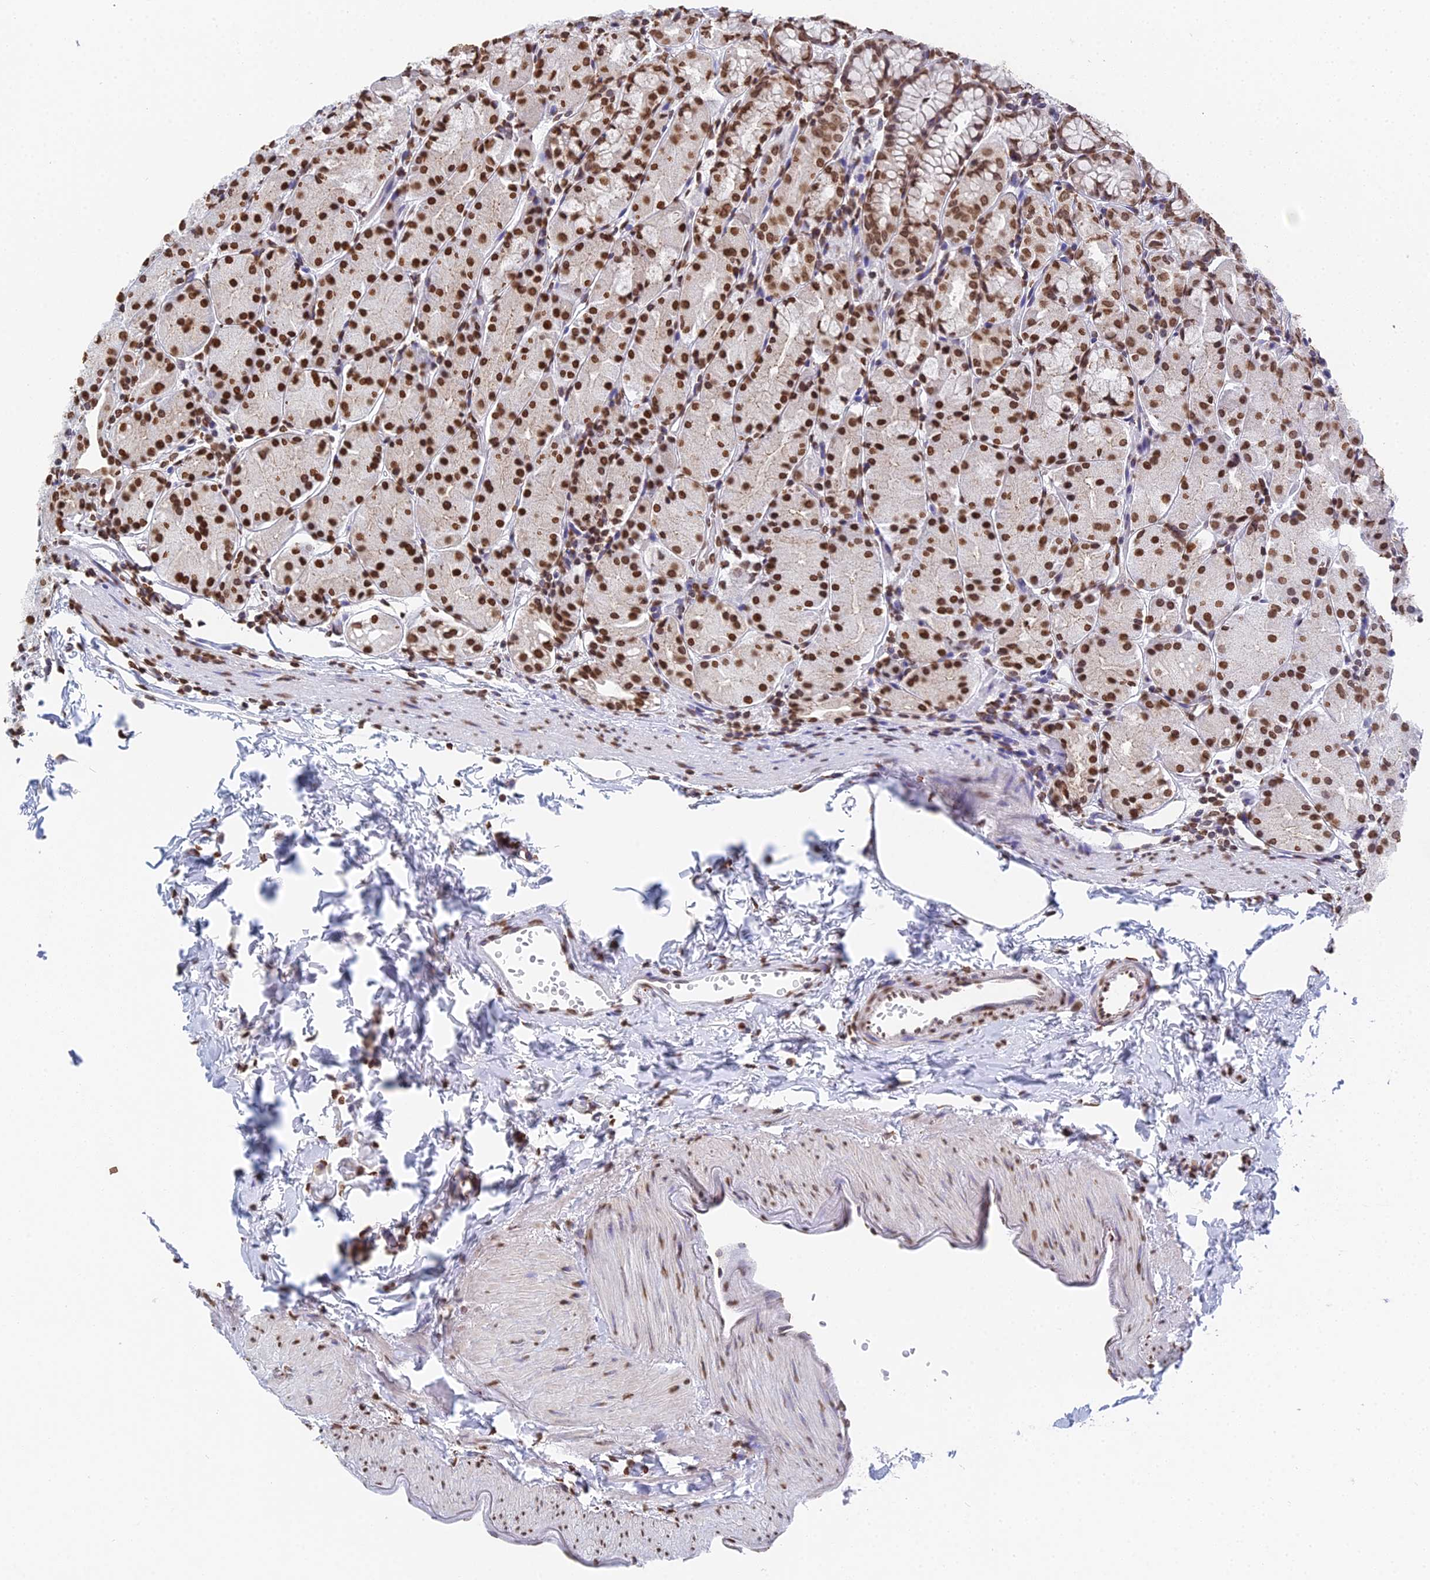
{"staining": {"intensity": "moderate", "quantity": ">75%", "location": "nuclear"}, "tissue": "stomach", "cell_type": "Glandular cells", "image_type": "normal", "snomed": [{"axis": "morphology", "description": "Normal tissue, NOS"}, {"axis": "topography", "description": "Stomach, upper"}], "caption": "DAB immunohistochemical staining of benign human stomach displays moderate nuclear protein staining in approximately >75% of glandular cells. Immunohistochemistry stains the protein in brown and the nuclei are stained blue.", "gene": "GBP3", "patient": {"sex": "male", "age": 47}}